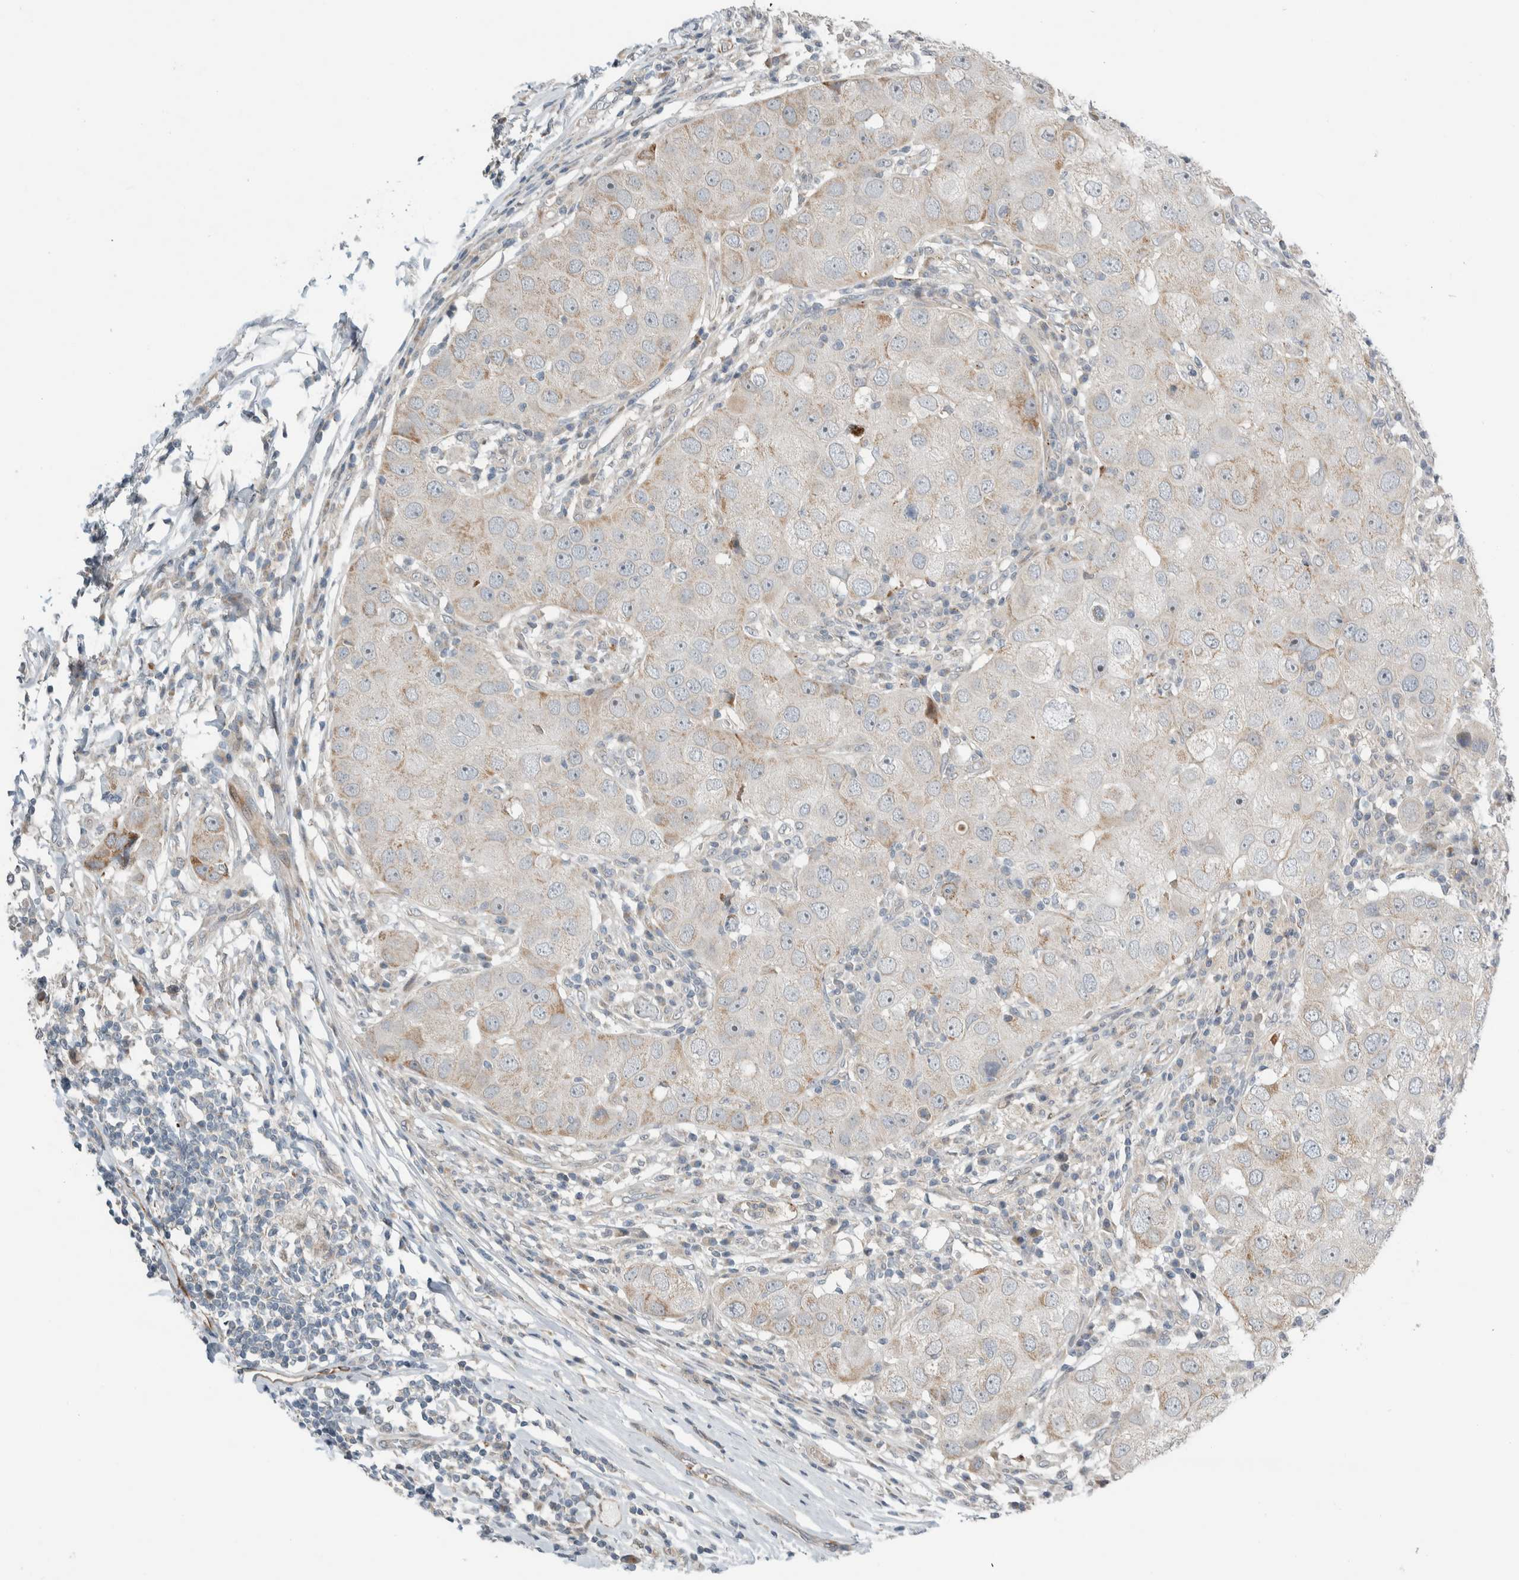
{"staining": {"intensity": "moderate", "quantity": "25%-75%", "location": "cytoplasmic/membranous"}, "tissue": "breast cancer", "cell_type": "Tumor cells", "image_type": "cancer", "snomed": [{"axis": "morphology", "description": "Duct carcinoma"}, {"axis": "topography", "description": "Breast"}], "caption": "Protein staining by immunohistochemistry exhibits moderate cytoplasmic/membranous staining in about 25%-75% of tumor cells in breast cancer (infiltrating ductal carcinoma).", "gene": "KPNA5", "patient": {"sex": "female", "age": 27}}